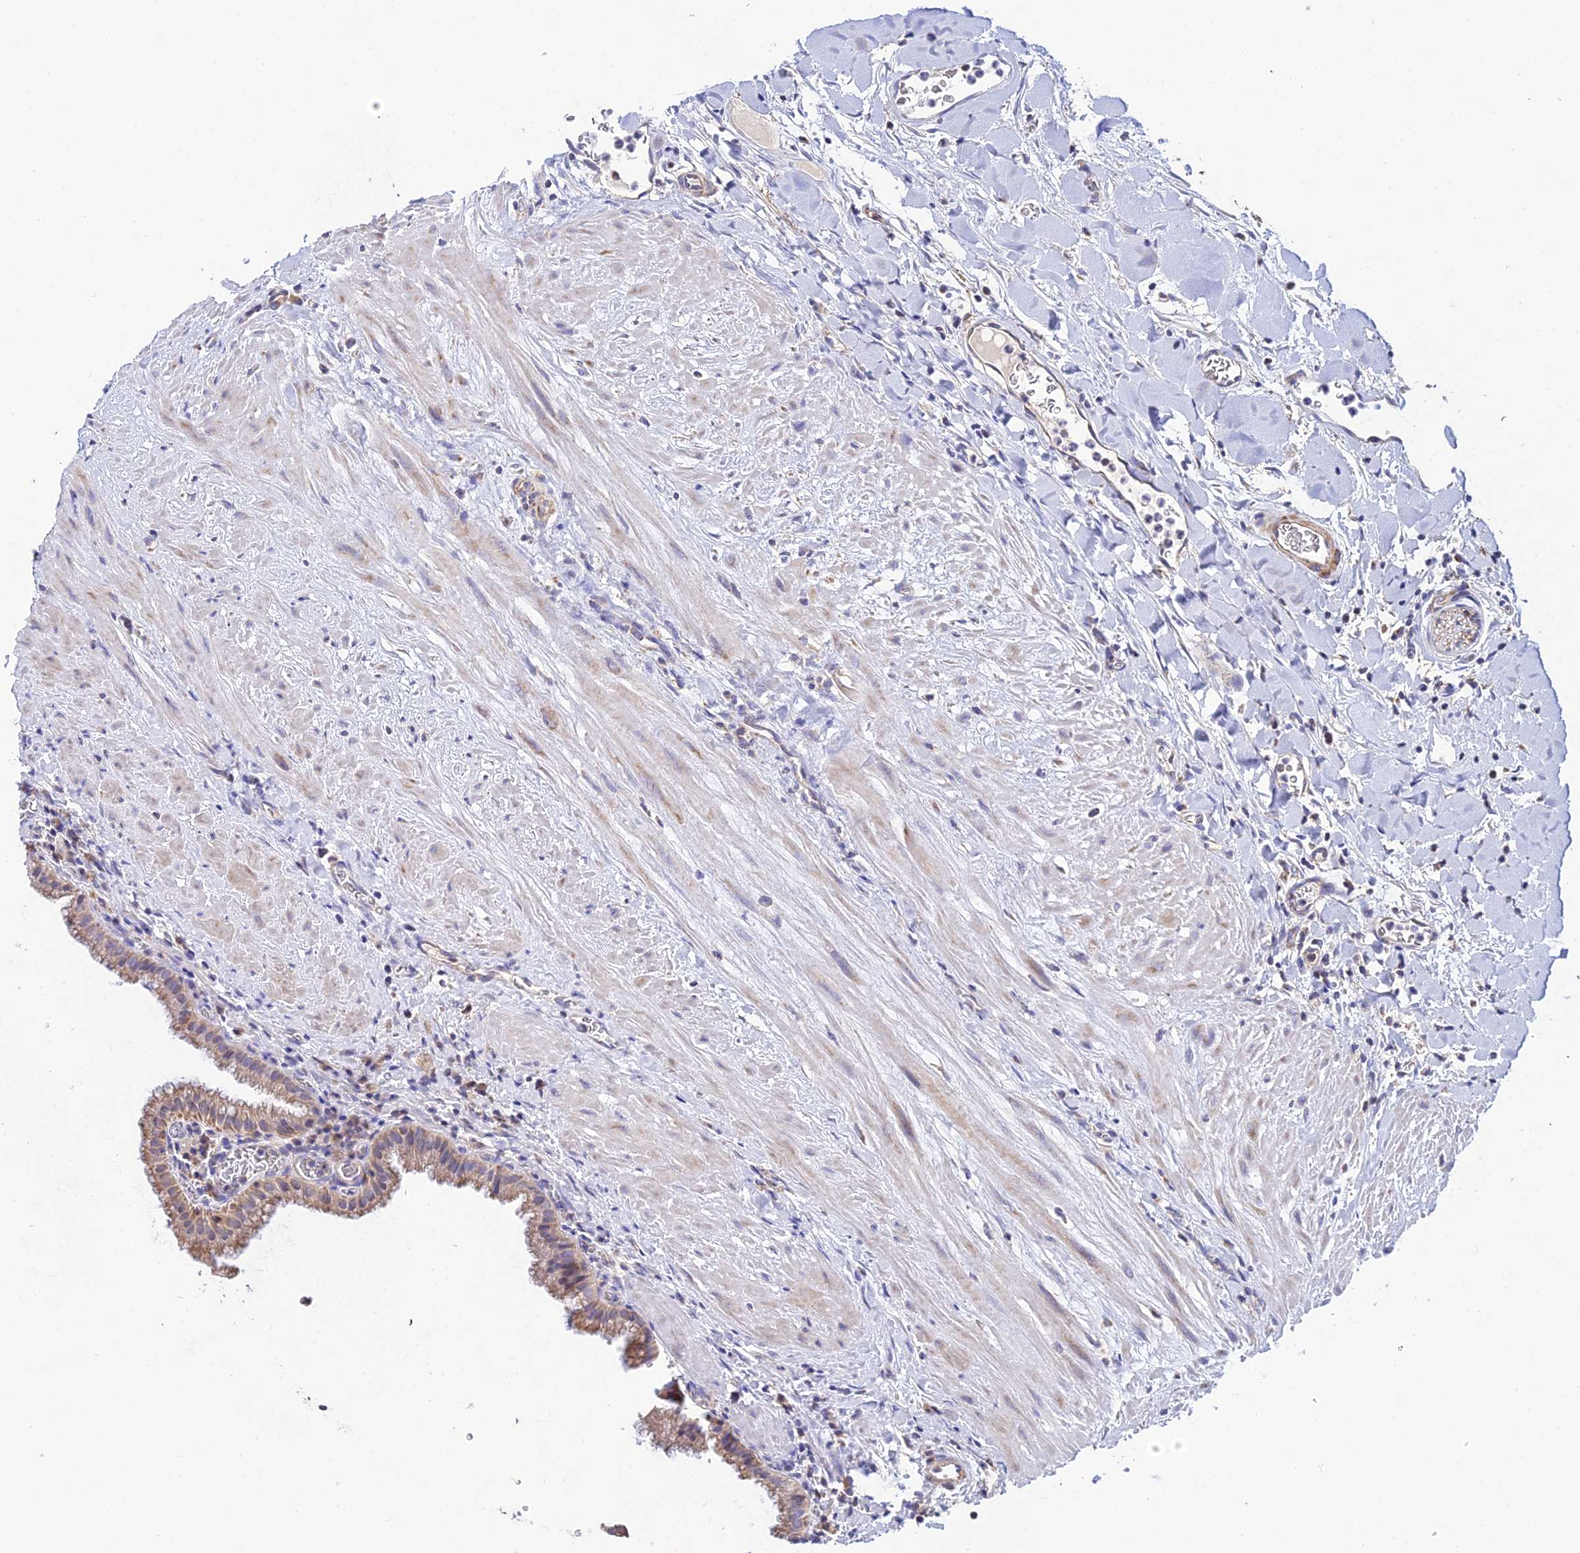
{"staining": {"intensity": "moderate", "quantity": ">75%", "location": "cytoplasmic/membranous"}, "tissue": "gallbladder", "cell_type": "Glandular cells", "image_type": "normal", "snomed": [{"axis": "morphology", "description": "Normal tissue, NOS"}, {"axis": "topography", "description": "Gallbladder"}], "caption": "Immunohistochemical staining of benign human gallbladder exhibits medium levels of moderate cytoplasmic/membranous staining in approximately >75% of glandular cells.", "gene": "NIPSNAP3A", "patient": {"sex": "male", "age": 78}}